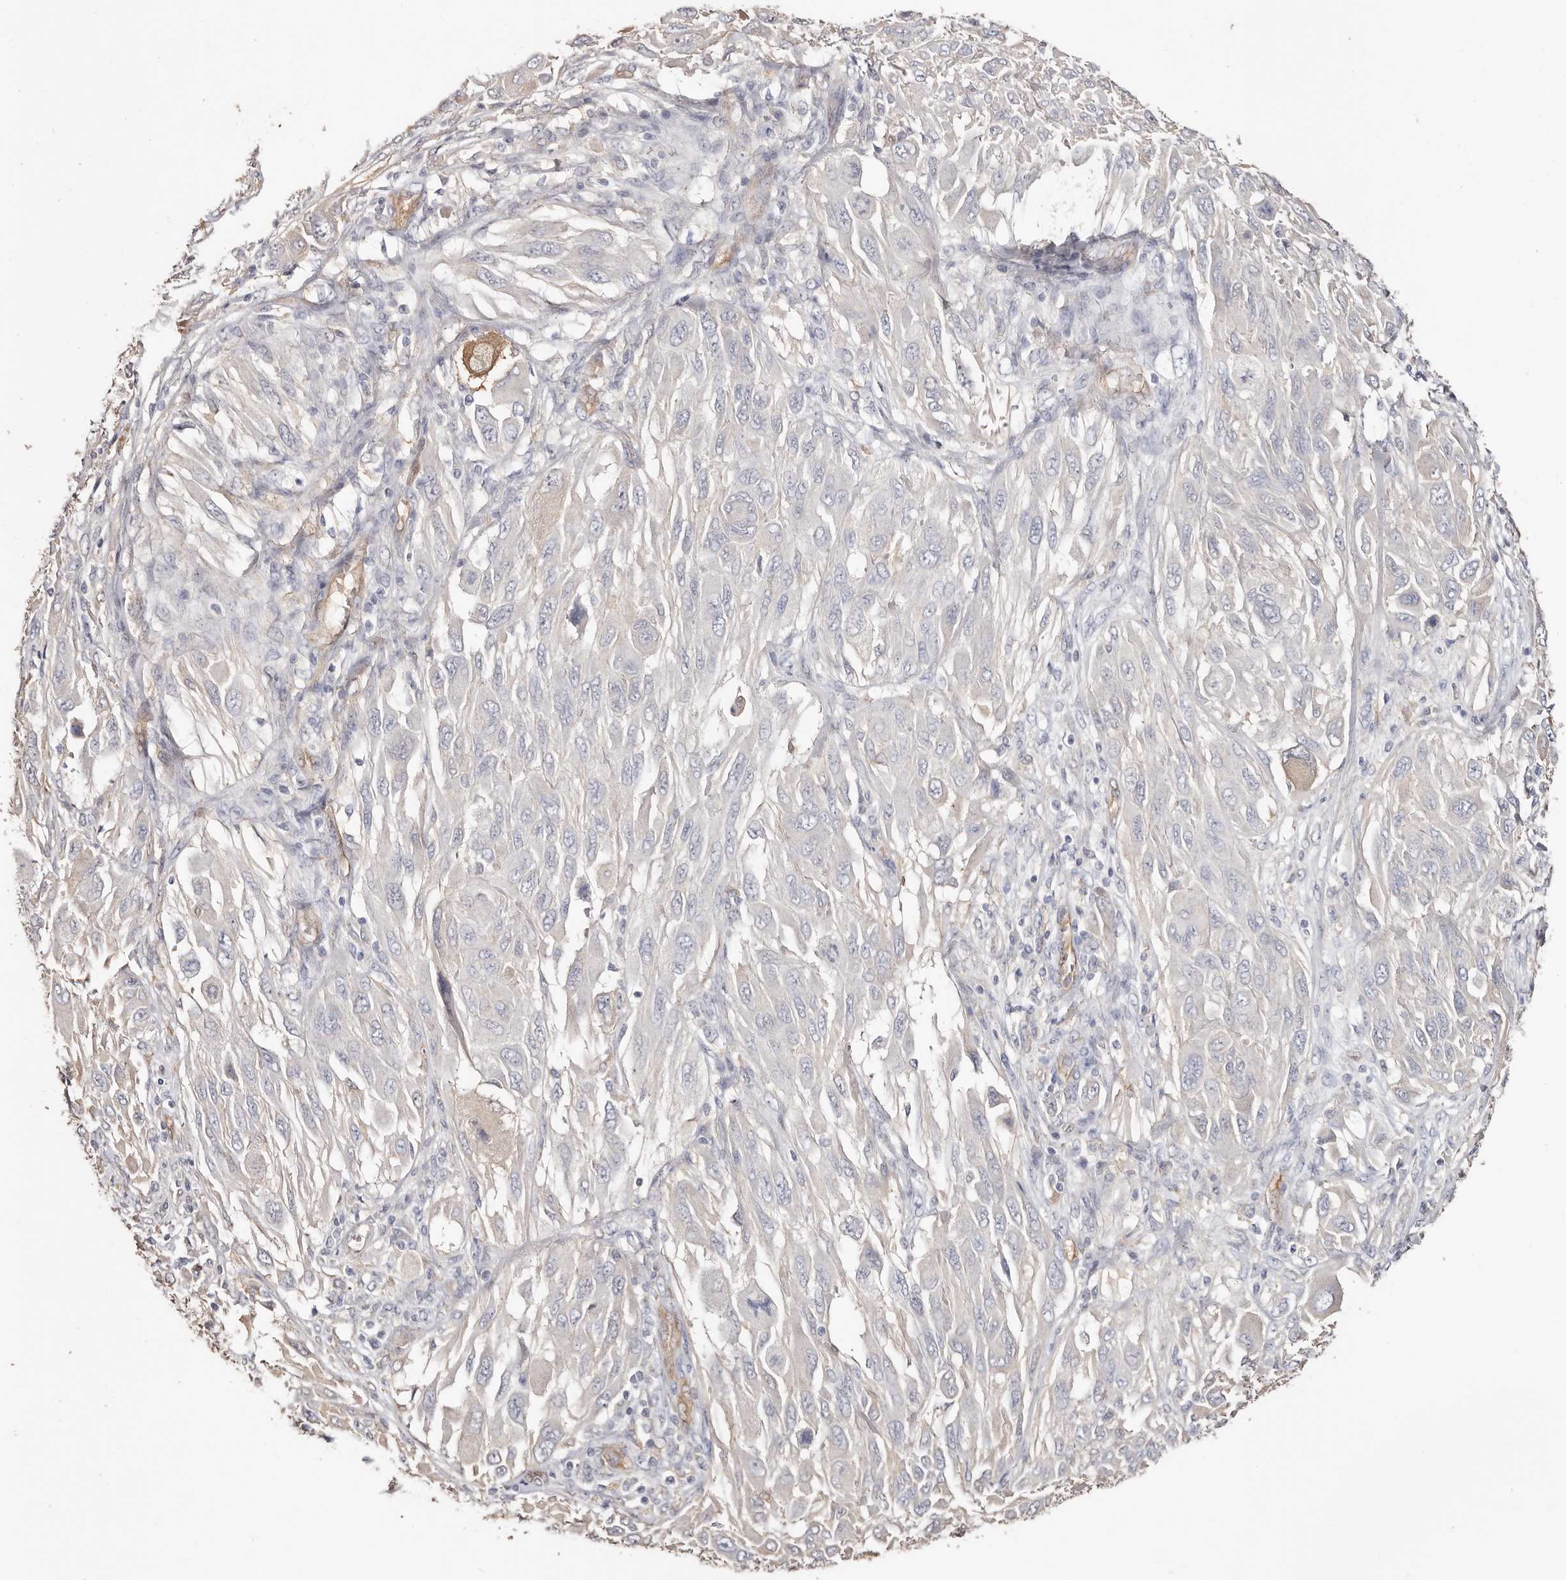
{"staining": {"intensity": "negative", "quantity": "none", "location": "none"}, "tissue": "melanoma", "cell_type": "Tumor cells", "image_type": "cancer", "snomed": [{"axis": "morphology", "description": "Malignant melanoma, NOS"}, {"axis": "topography", "description": "Skin"}], "caption": "Immunohistochemical staining of human melanoma displays no significant staining in tumor cells.", "gene": "TGM2", "patient": {"sex": "female", "age": 91}}